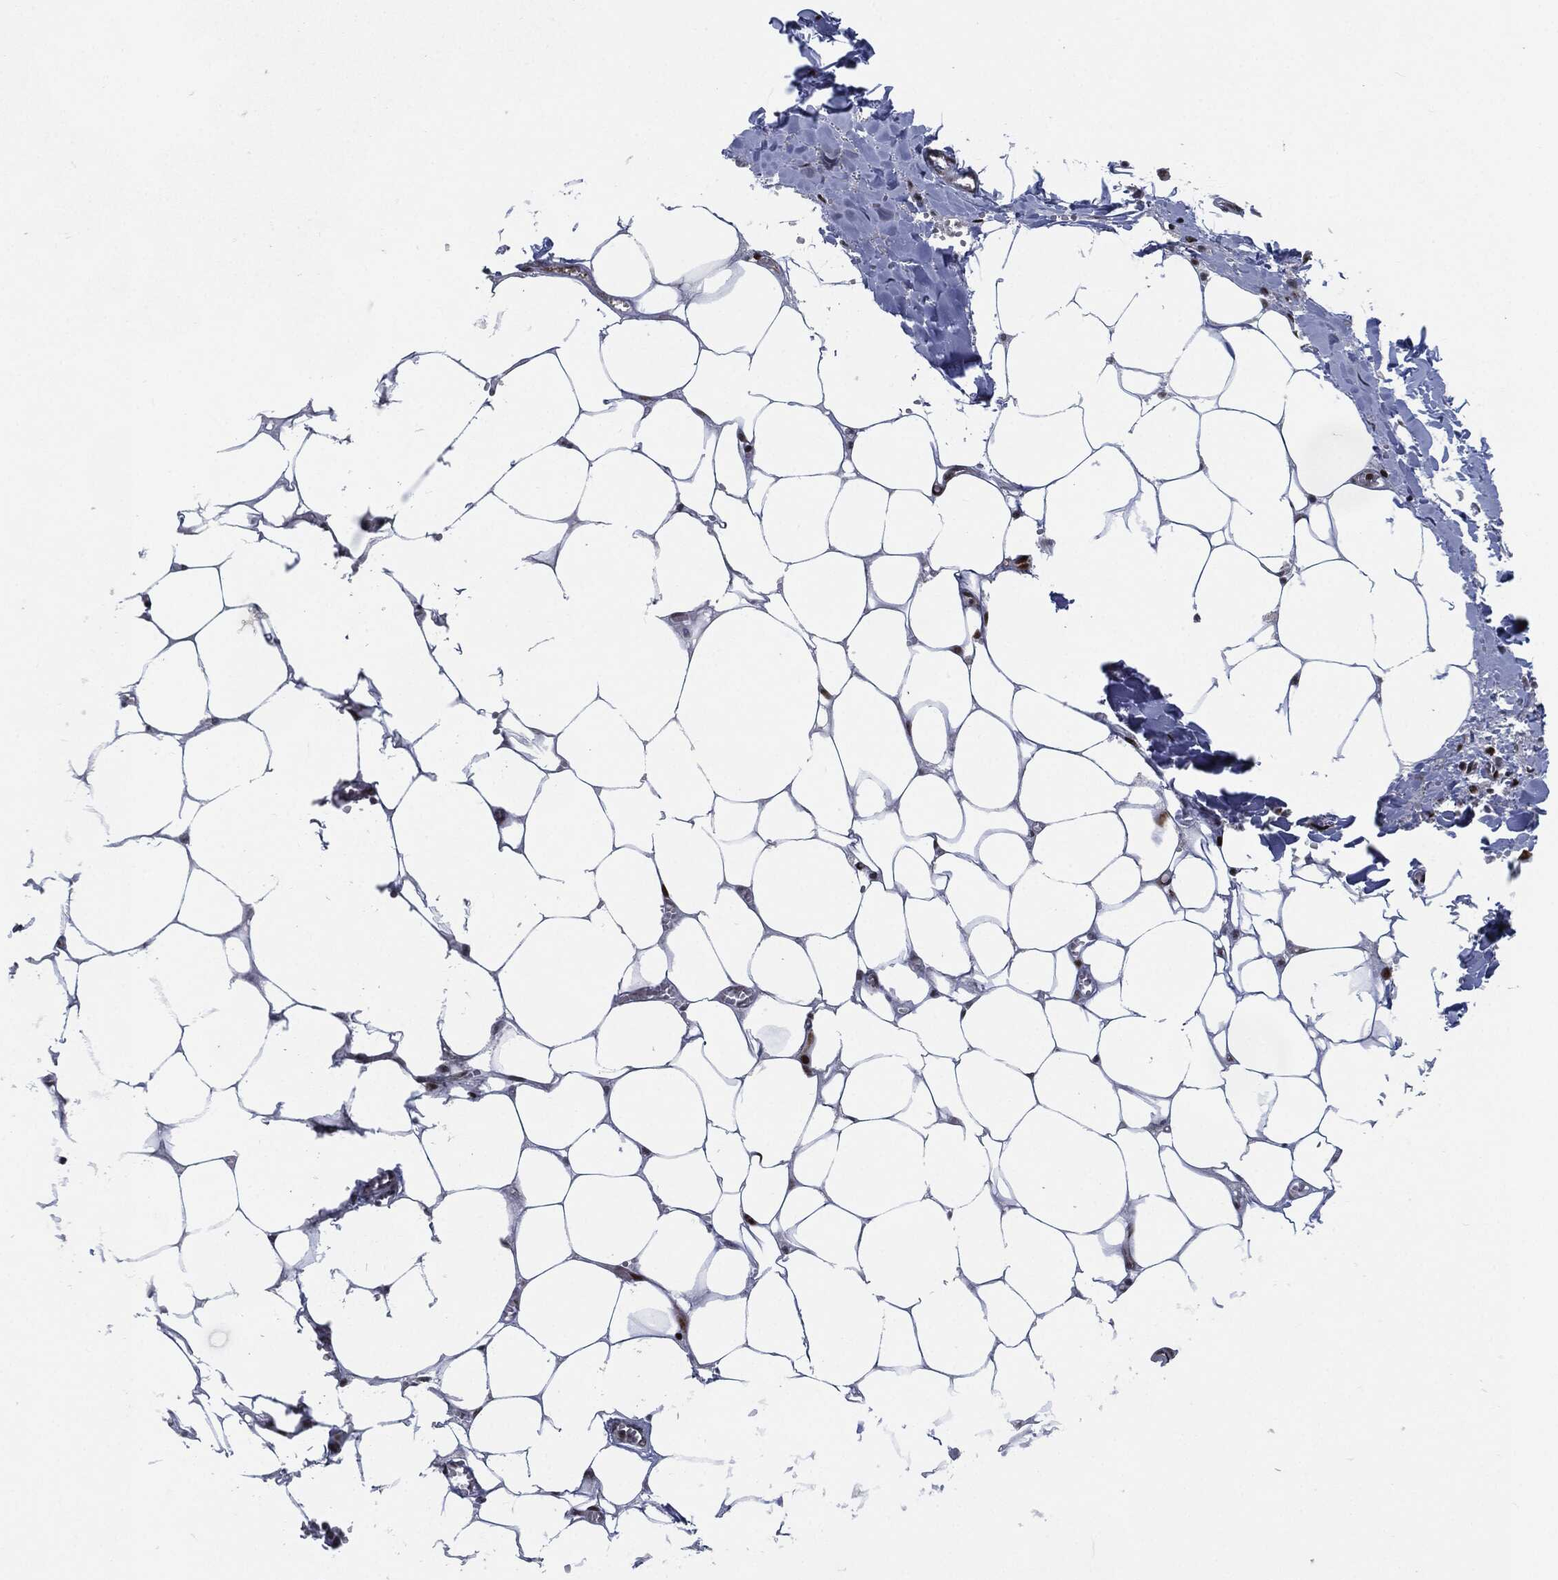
{"staining": {"intensity": "strong", "quantity": ">75%", "location": "nuclear"}, "tissue": "adipose tissue", "cell_type": "Adipocytes", "image_type": "normal", "snomed": [{"axis": "morphology", "description": "Normal tissue, NOS"}, {"axis": "morphology", "description": "Squamous cell carcinoma, NOS"}, {"axis": "topography", "description": "Cartilage tissue"}, {"axis": "topography", "description": "Lung"}], "caption": "Protein expression analysis of unremarkable human adipose tissue reveals strong nuclear expression in about >75% of adipocytes.", "gene": "AKT2", "patient": {"sex": "male", "age": 66}}